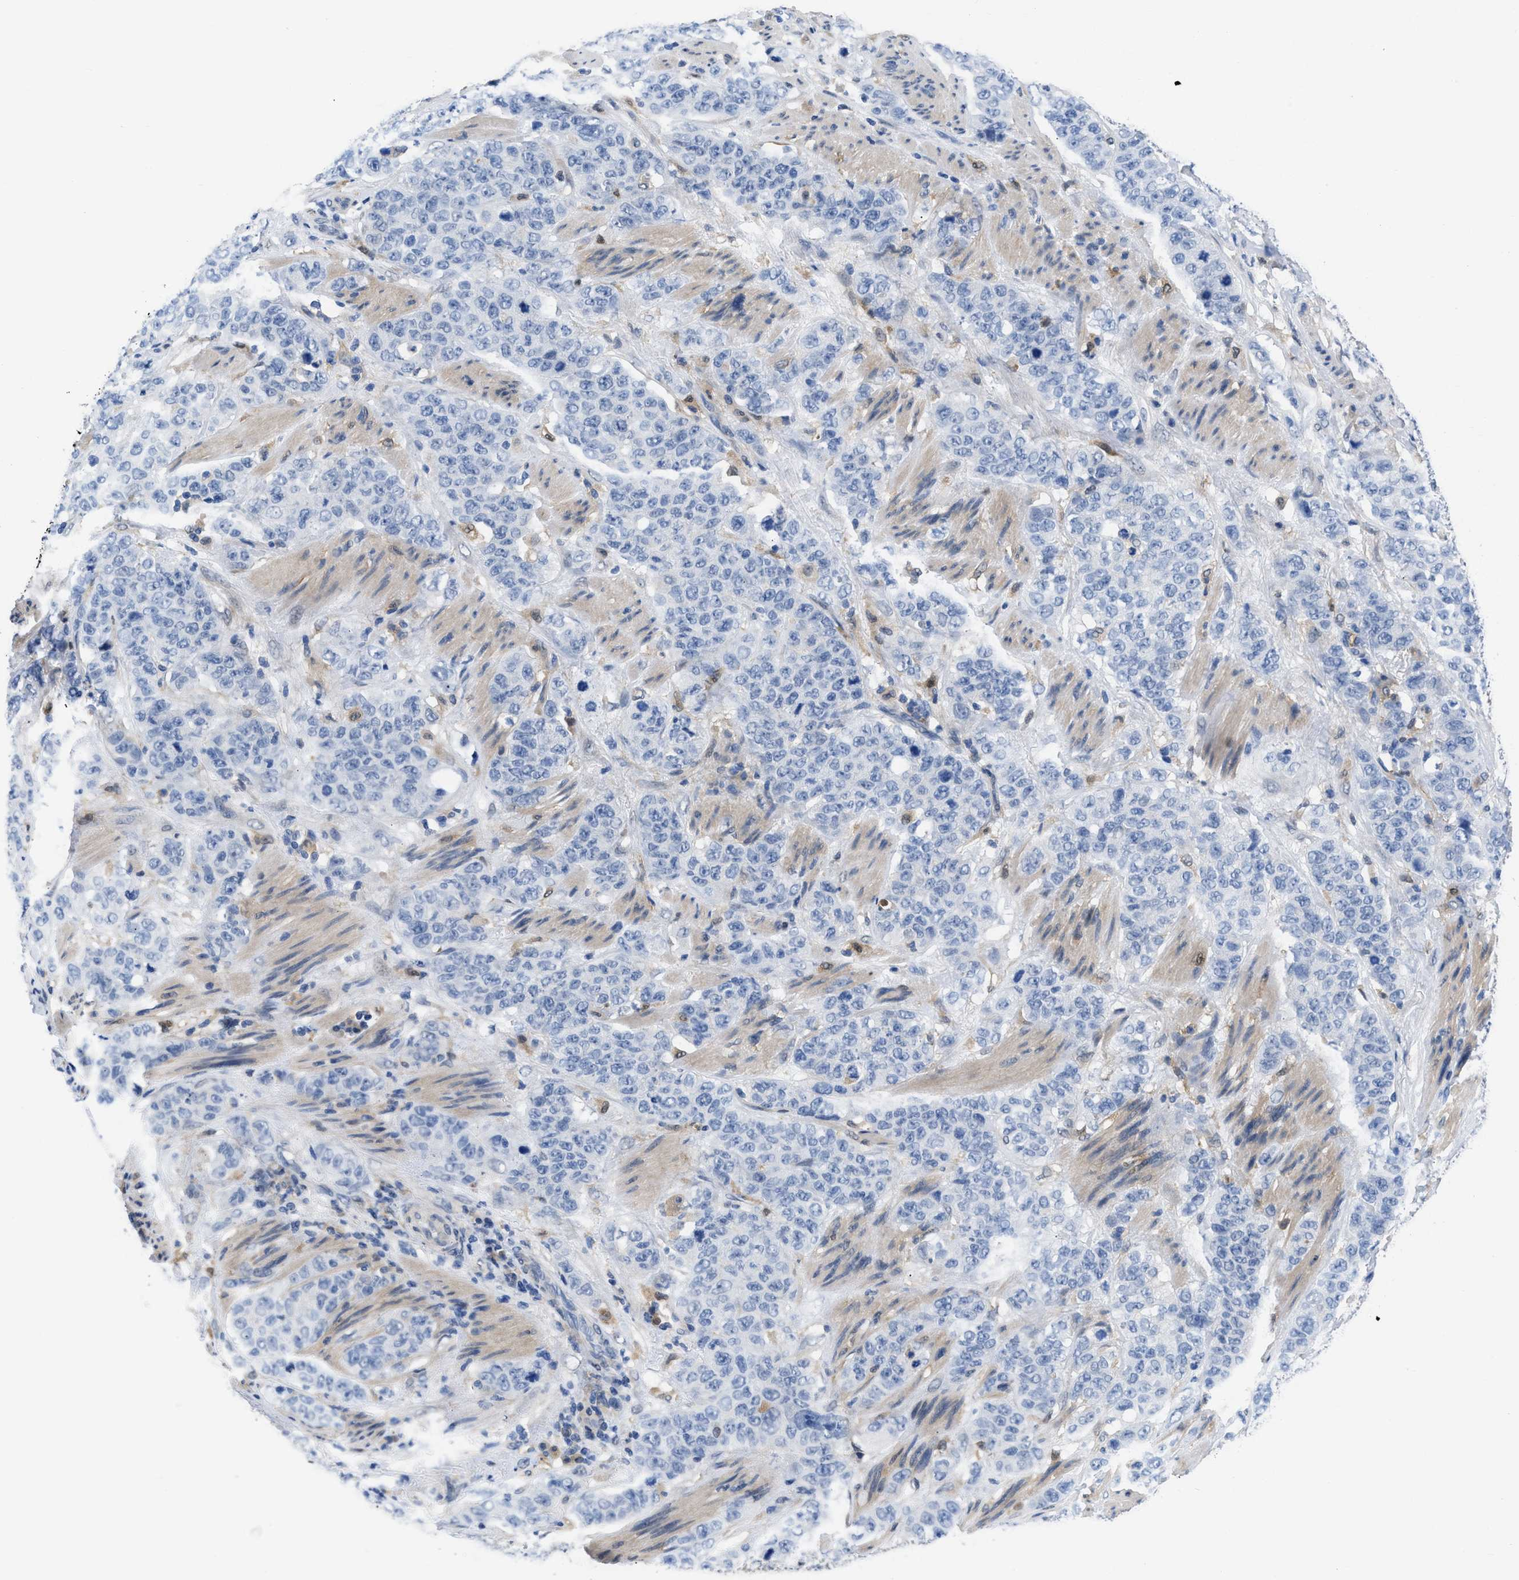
{"staining": {"intensity": "negative", "quantity": "none", "location": "none"}, "tissue": "stomach cancer", "cell_type": "Tumor cells", "image_type": "cancer", "snomed": [{"axis": "morphology", "description": "Adenocarcinoma, NOS"}, {"axis": "topography", "description": "Stomach"}], "caption": "Immunohistochemistry image of human stomach cancer (adenocarcinoma) stained for a protein (brown), which displays no positivity in tumor cells.", "gene": "CBR1", "patient": {"sex": "male", "age": 48}}